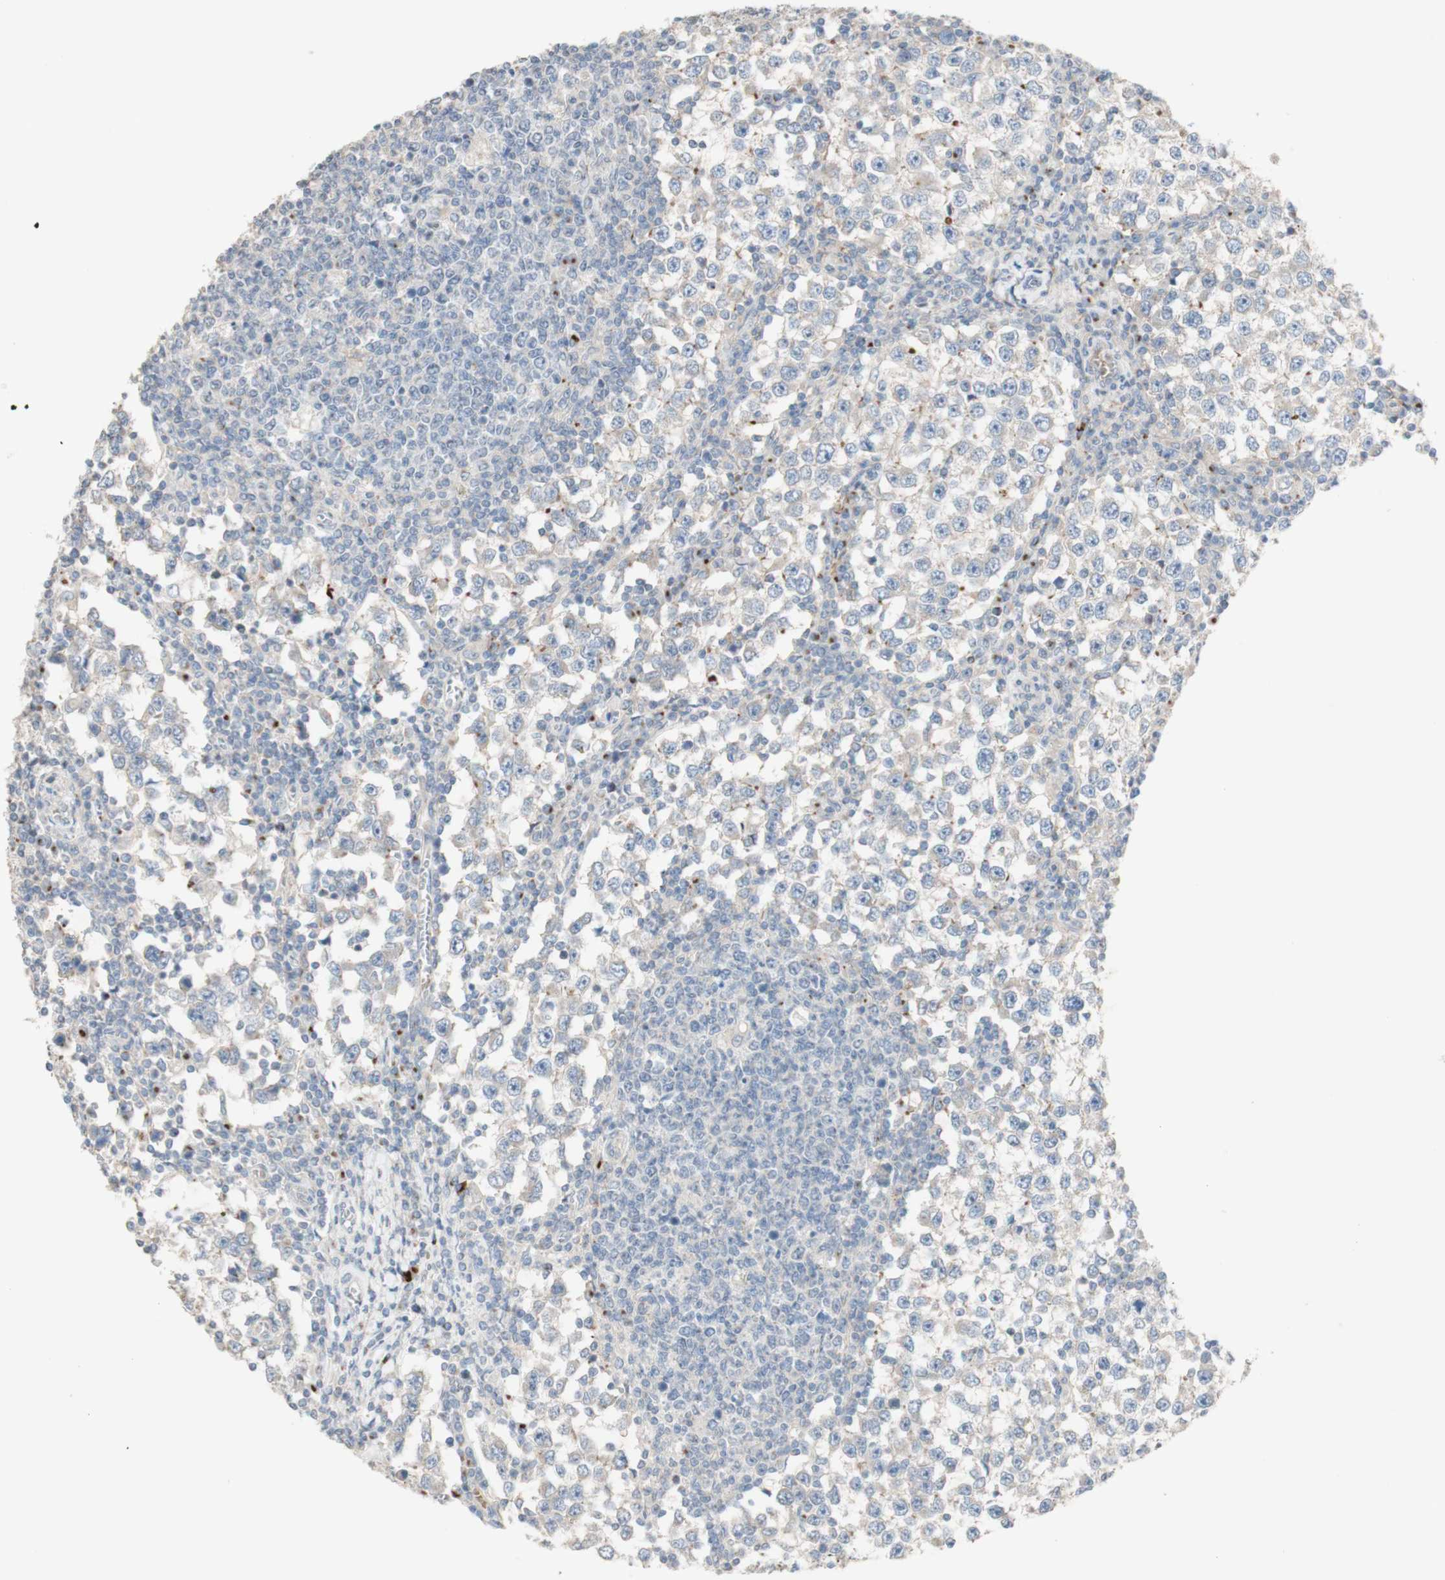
{"staining": {"intensity": "negative", "quantity": "none", "location": "none"}, "tissue": "testis cancer", "cell_type": "Tumor cells", "image_type": "cancer", "snomed": [{"axis": "morphology", "description": "Seminoma, NOS"}, {"axis": "topography", "description": "Testis"}], "caption": "Testis cancer (seminoma) stained for a protein using immunohistochemistry shows no expression tumor cells.", "gene": "MANEA", "patient": {"sex": "male", "age": 65}}